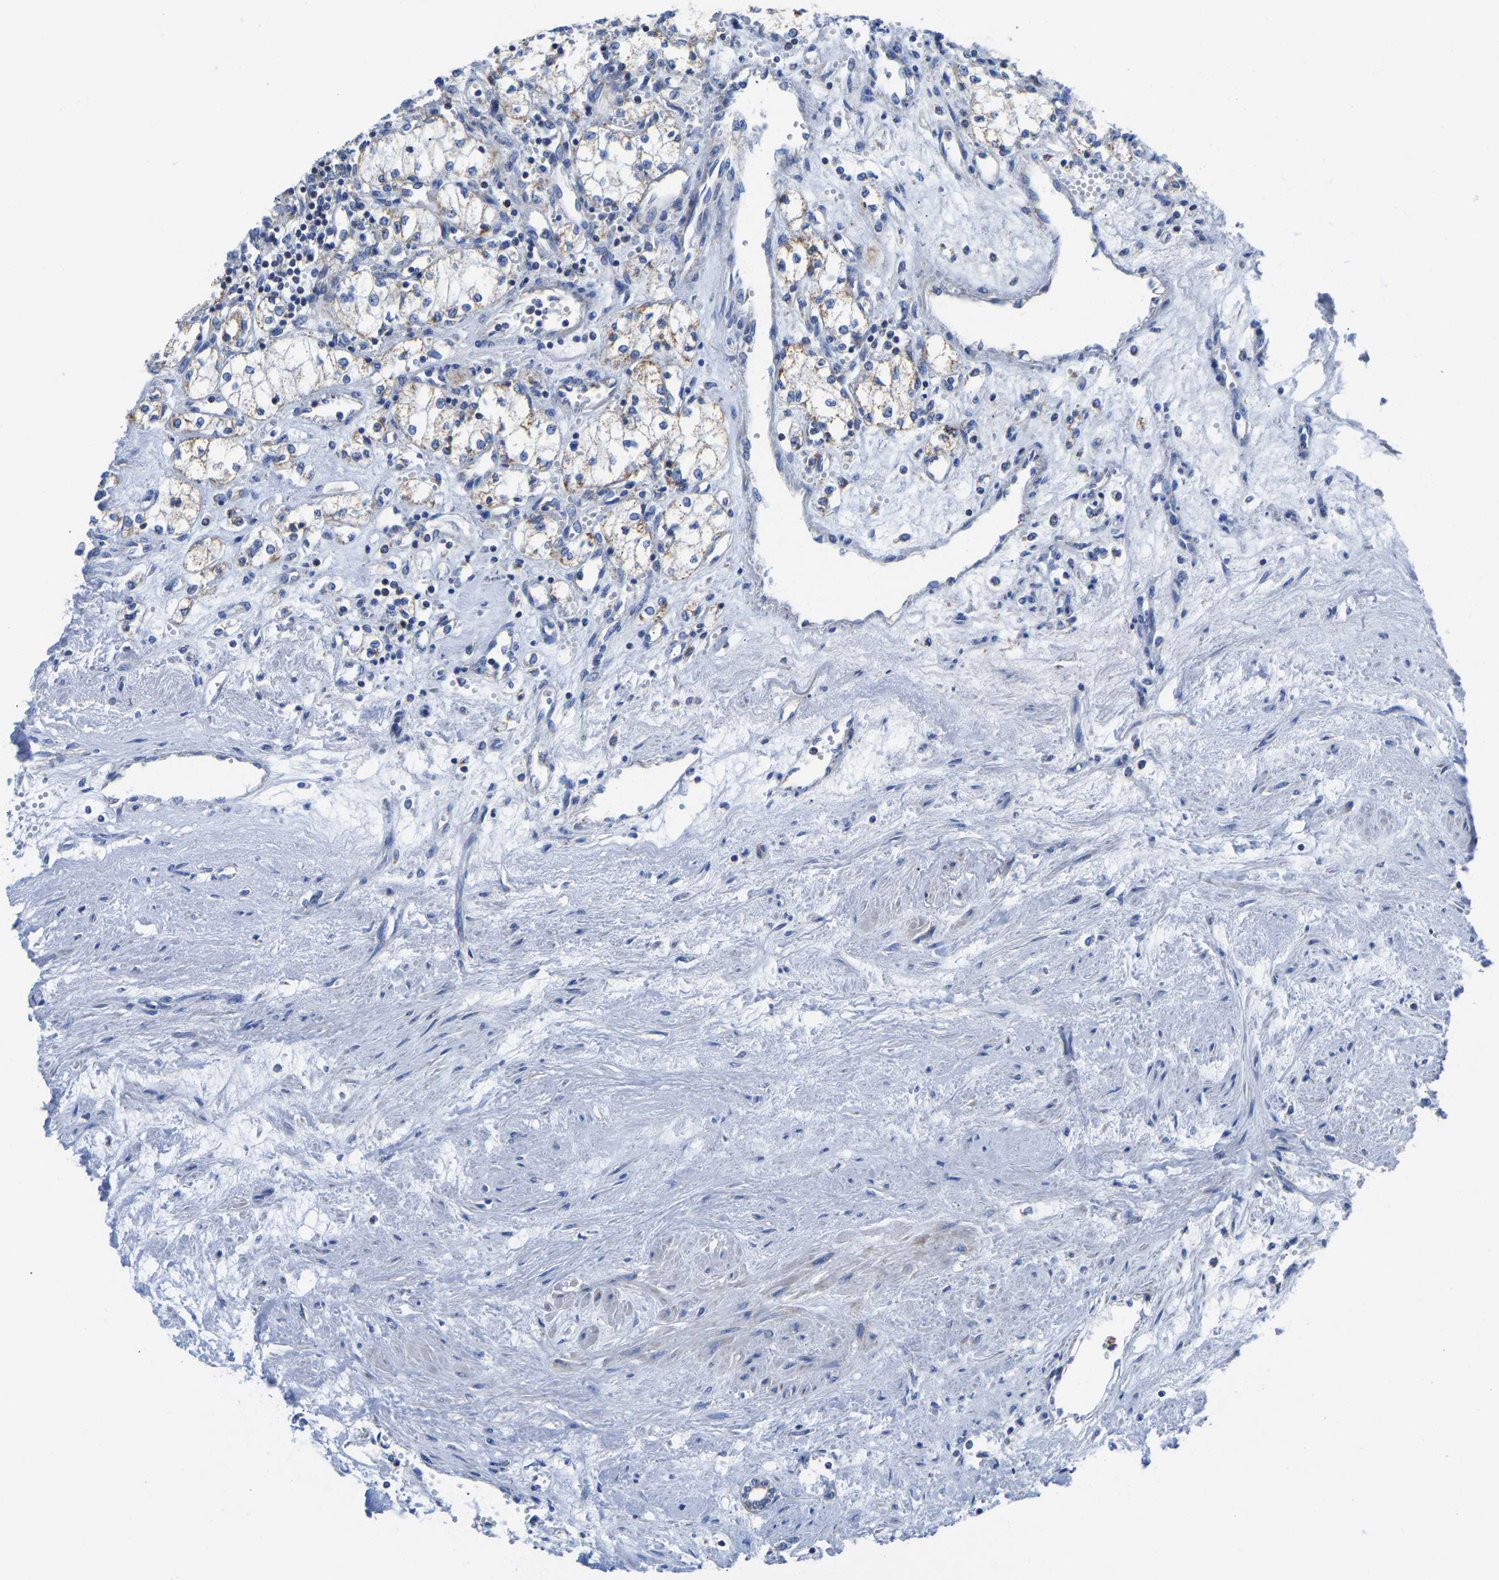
{"staining": {"intensity": "negative", "quantity": "none", "location": "none"}, "tissue": "renal cancer", "cell_type": "Tumor cells", "image_type": "cancer", "snomed": [{"axis": "morphology", "description": "Adenocarcinoma, NOS"}, {"axis": "topography", "description": "Kidney"}], "caption": "Adenocarcinoma (renal) was stained to show a protein in brown. There is no significant positivity in tumor cells.", "gene": "ETFA", "patient": {"sex": "male", "age": 59}}